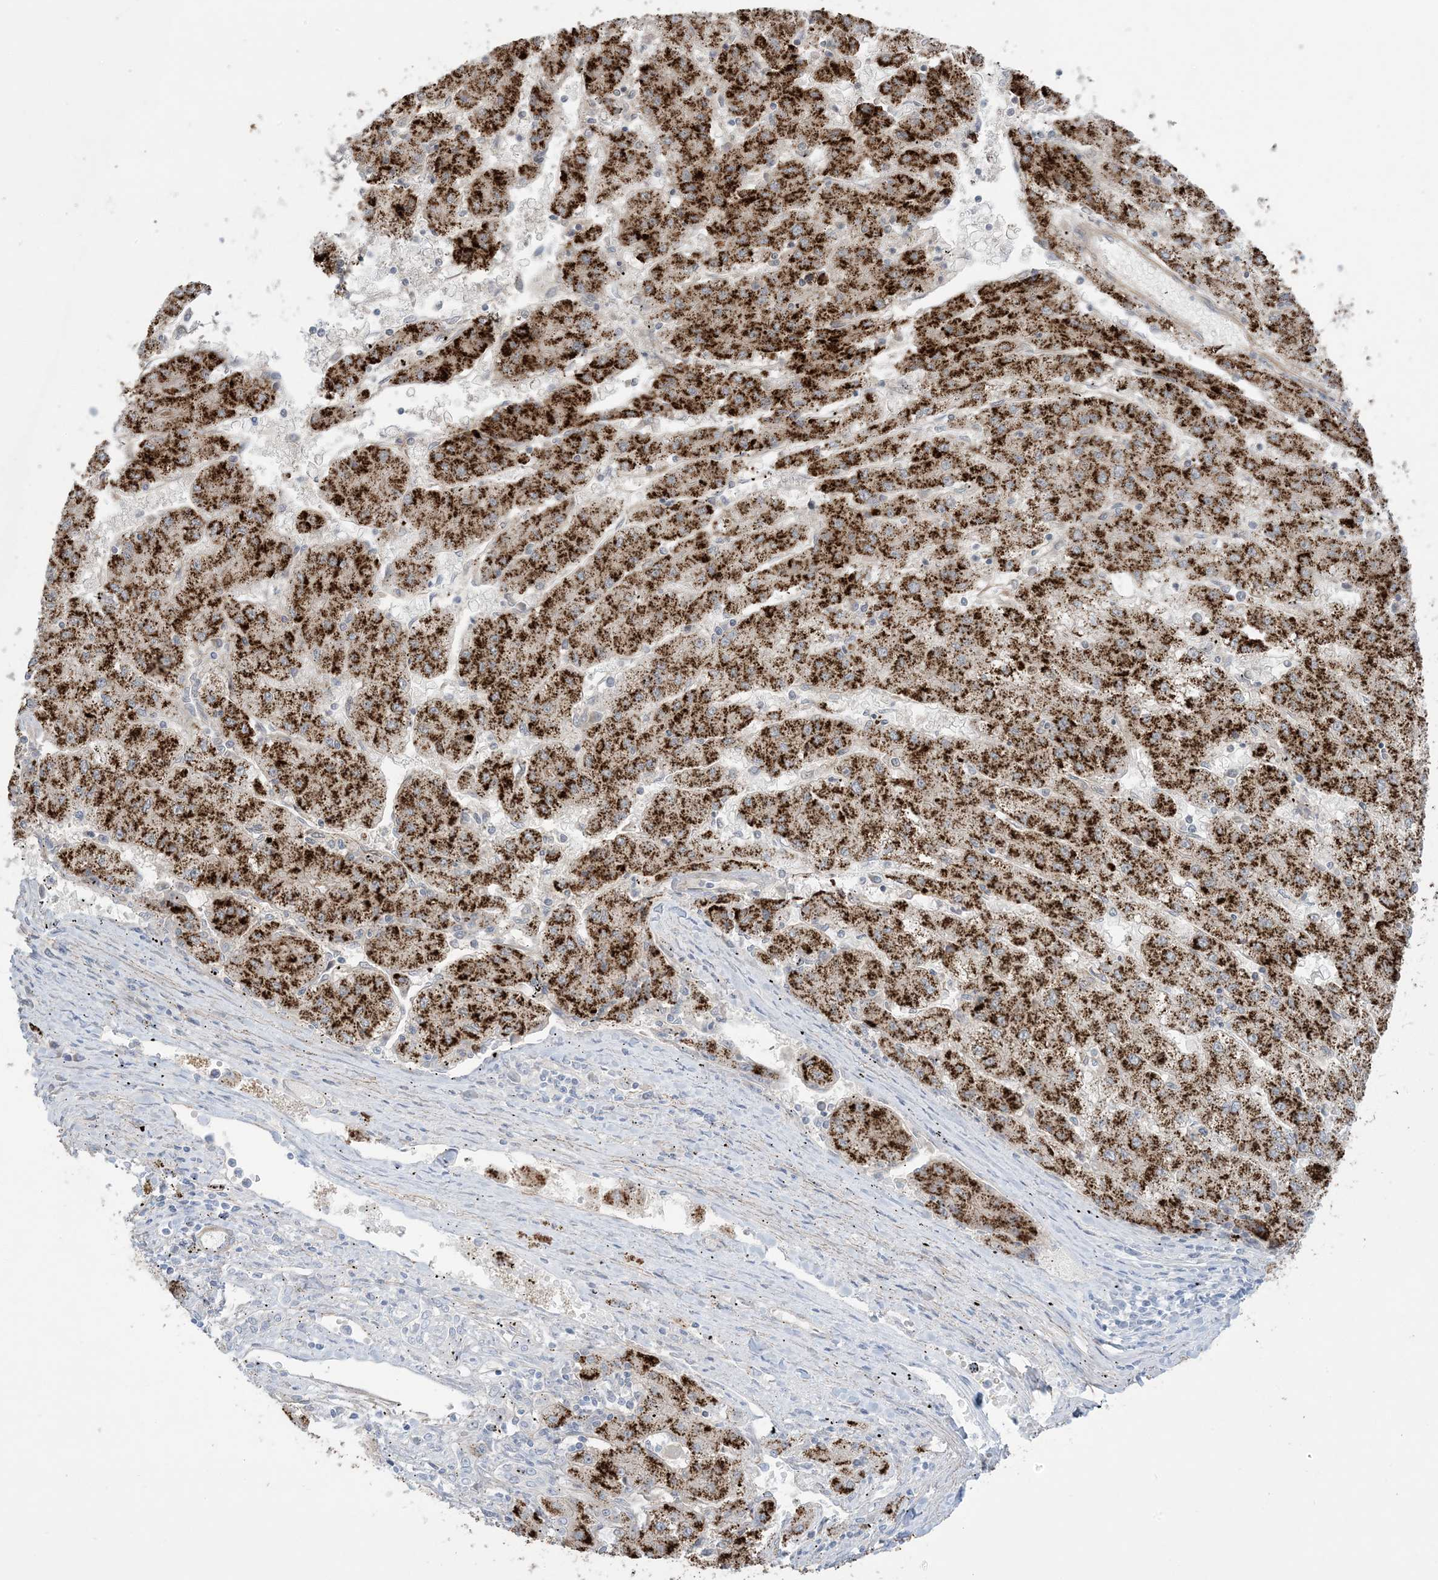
{"staining": {"intensity": "strong", "quantity": ">75%", "location": "cytoplasmic/membranous"}, "tissue": "liver cancer", "cell_type": "Tumor cells", "image_type": "cancer", "snomed": [{"axis": "morphology", "description": "Carcinoma, Hepatocellular, NOS"}, {"axis": "topography", "description": "Liver"}], "caption": "IHC photomicrograph of human liver cancer stained for a protein (brown), which exhibits high levels of strong cytoplasmic/membranous staining in approximately >75% of tumor cells.", "gene": "AGXT", "patient": {"sex": "male", "age": 72}}